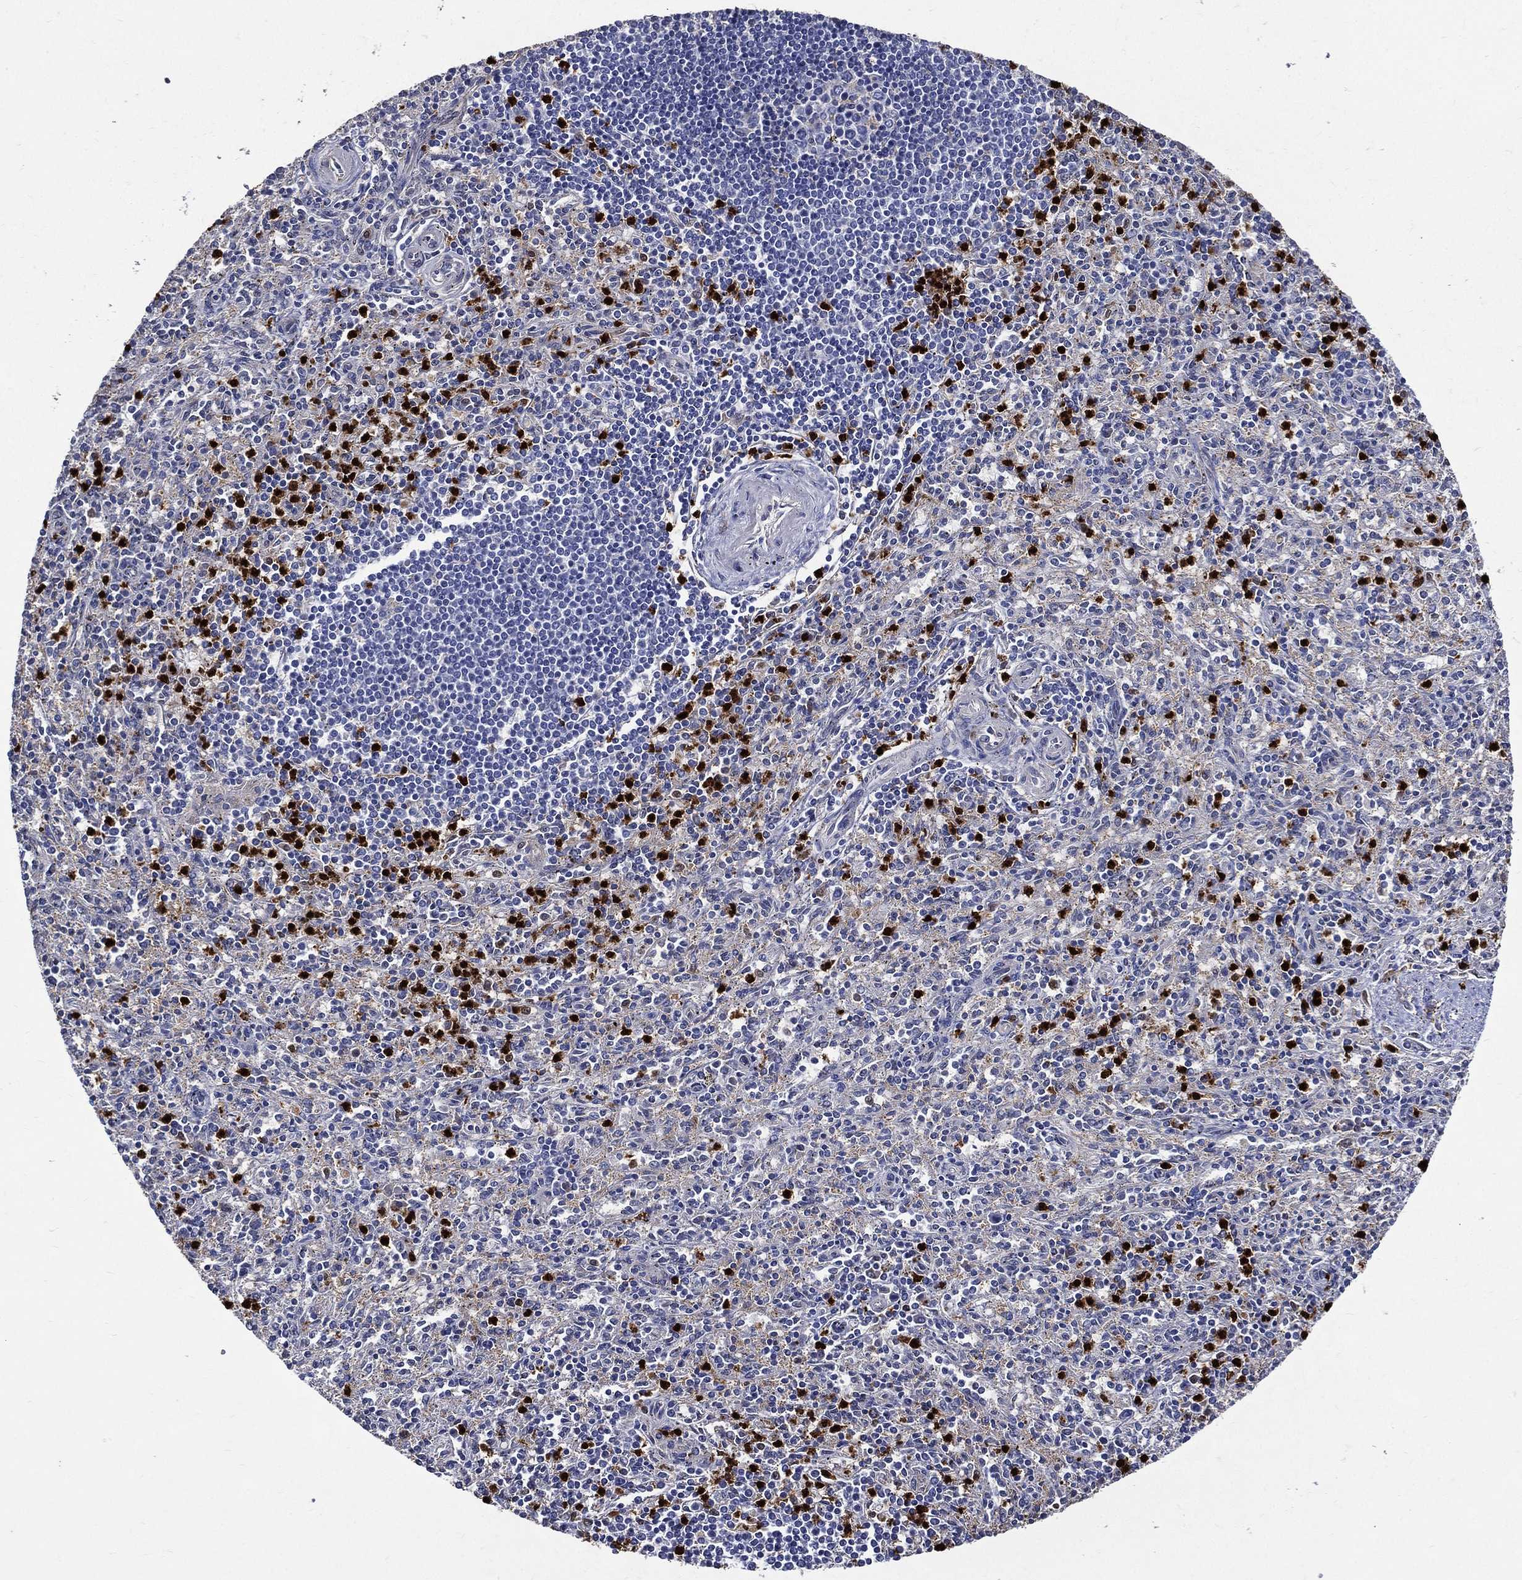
{"staining": {"intensity": "strong", "quantity": "<25%", "location": "cytoplasmic/membranous,nuclear"}, "tissue": "spleen", "cell_type": "Cells in red pulp", "image_type": "normal", "snomed": [{"axis": "morphology", "description": "Normal tissue, NOS"}, {"axis": "topography", "description": "Spleen"}], "caption": "Cells in red pulp show medium levels of strong cytoplasmic/membranous,nuclear positivity in approximately <25% of cells in benign spleen. (DAB IHC, brown staining for protein, blue staining for nuclei).", "gene": "GPR171", "patient": {"sex": "male", "age": 69}}